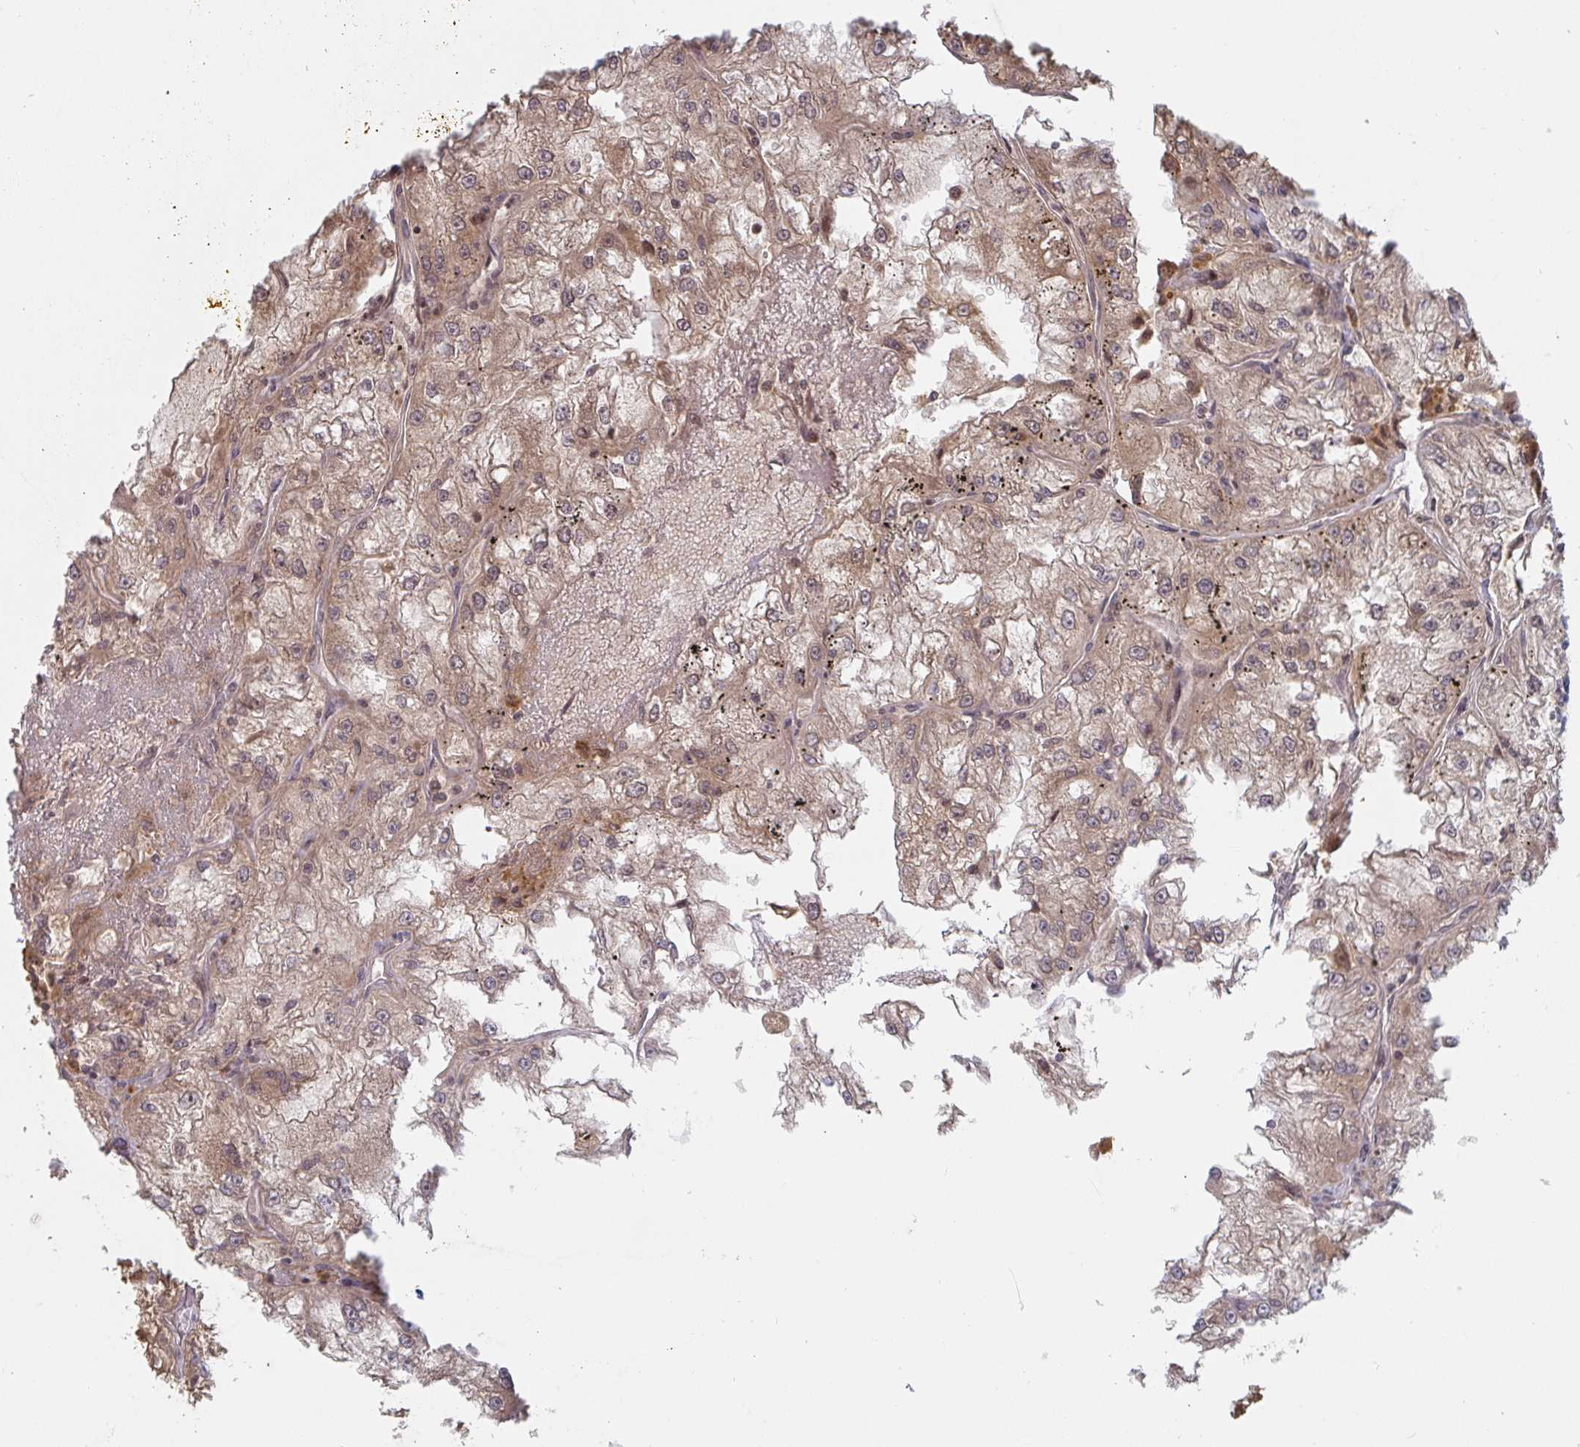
{"staining": {"intensity": "moderate", "quantity": ">75%", "location": "cytoplasmic/membranous"}, "tissue": "renal cancer", "cell_type": "Tumor cells", "image_type": "cancer", "snomed": [{"axis": "morphology", "description": "Adenocarcinoma, NOS"}, {"axis": "topography", "description": "Kidney"}], "caption": "A high-resolution histopathology image shows IHC staining of renal adenocarcinoma, which shows moderate cytoplasmic/membranous expression in approximately >75% of tumor cells.", "gene": "DCST1", "patient": {"sex": "female", "age": 72}}